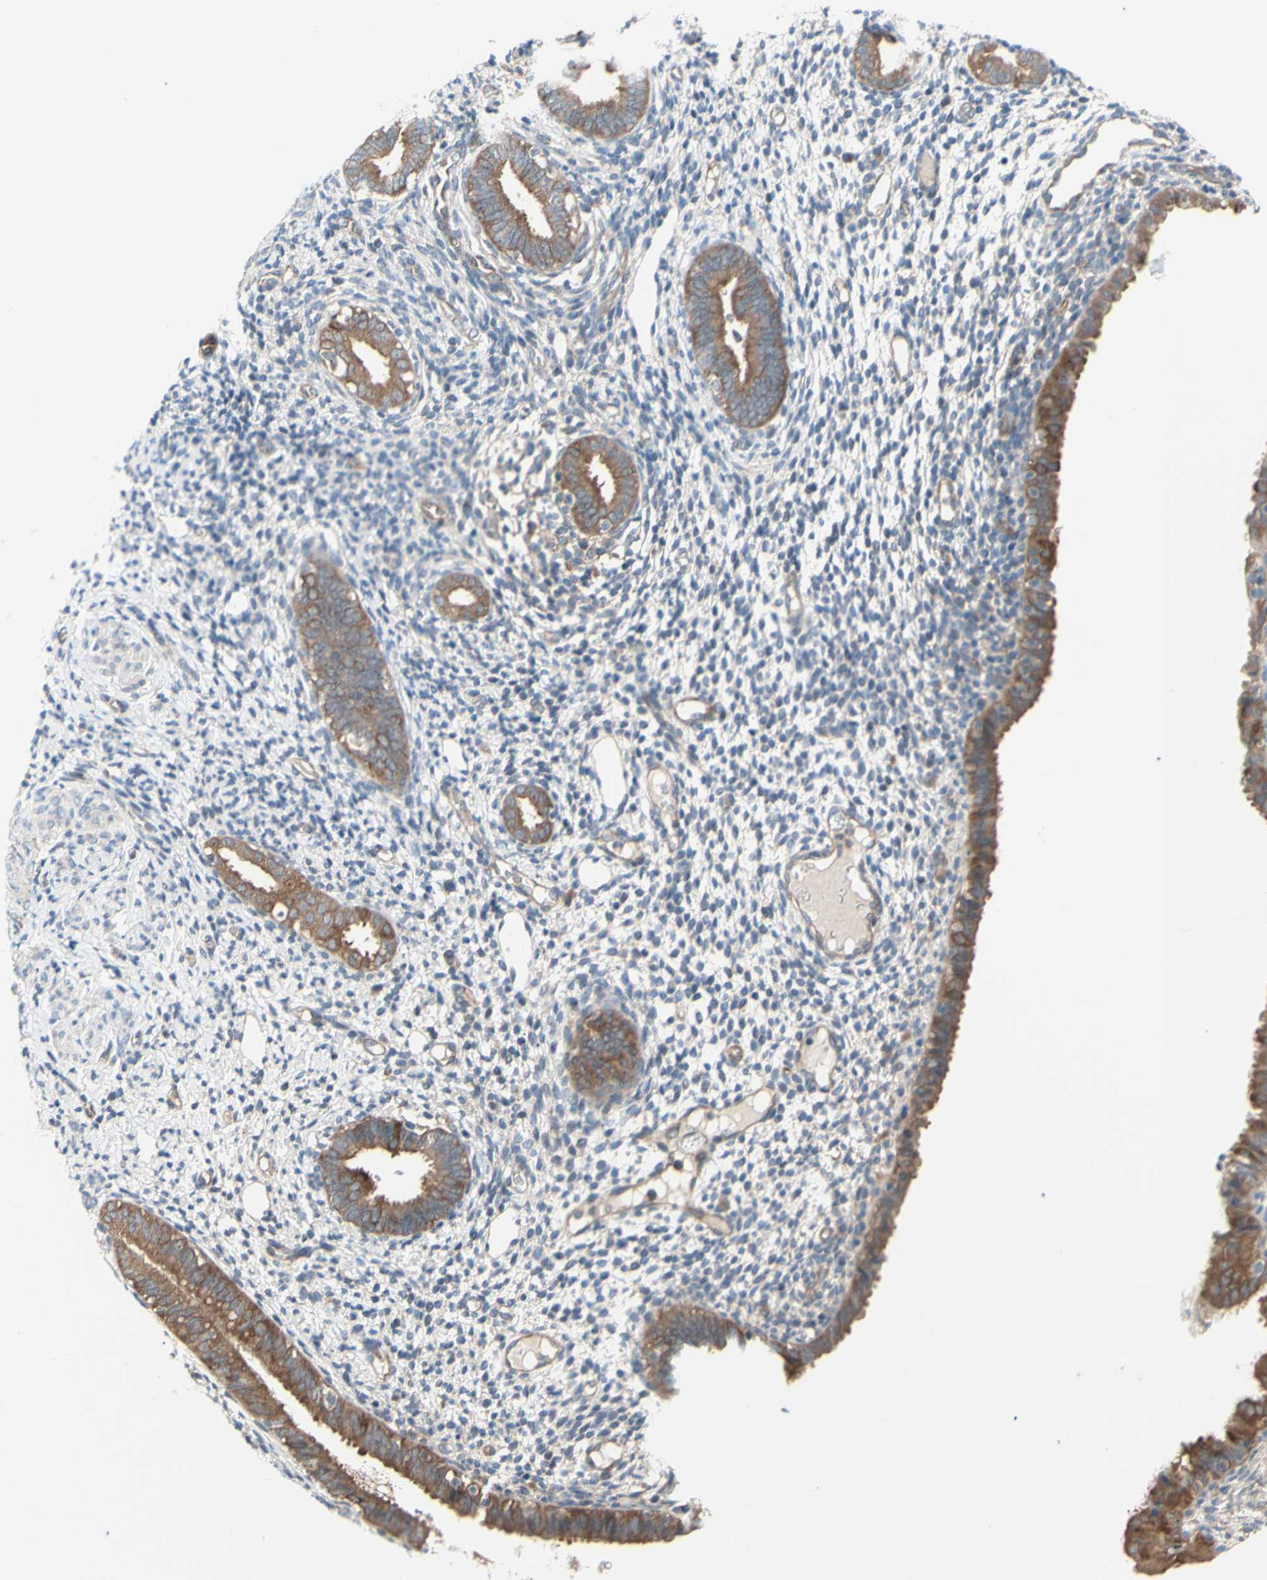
{"staining": {"intensity": "moderate", "quantity": "25%-75%", "location": "cytoplasmic/membranous"}, "tissue": "endometrium", "cell_type": "Cells in endometrial stroma", "image_type": "normal", "snomed": [{"axis": "morphology", "description": "Normal tissue, NOS"}, {"axis": "topography", "description": "Endometrium"}], "caption": "Immunohistochemistry histopathology image of benign human endometrium stained for a protein (brown), which exhibits medium levels of moderate cytoplasmic/membranous positivity in about 25%-75% of cells in endometrial stroma.", "gene": "DYNLRB1", "patient": {"sex": "female", "age": 61}}